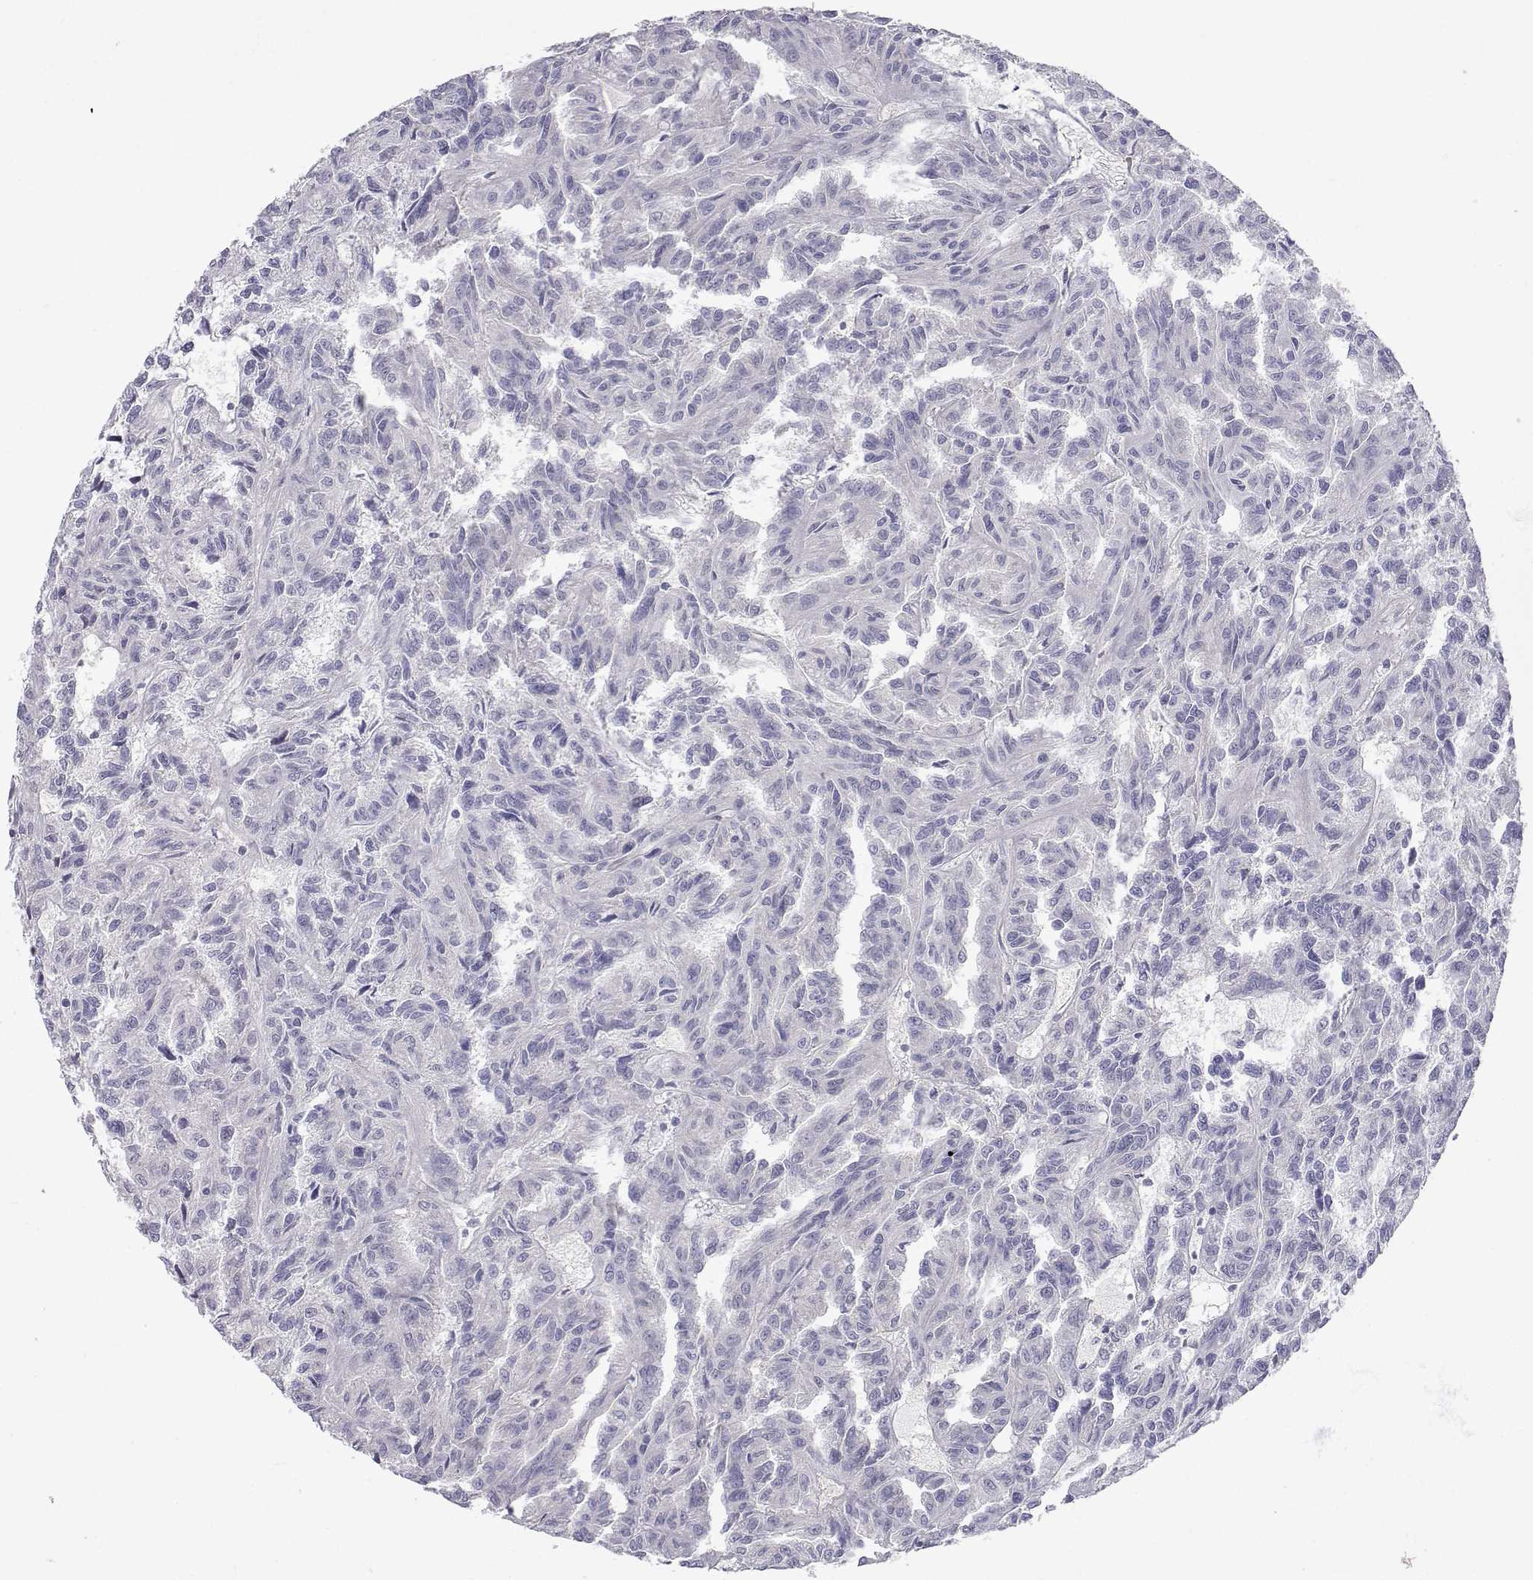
{"staining": {"intensity": "negative", "quantity": "none", "location": "none"}, "tissue": "renal cancer", "cell_type": "Tumor cells", "image_type": "cancer", "snomed": [{"axis": "morphology", "description": "Adenocarcinoma, NOS"}, {"axis": "topography", "description": "Kidney"}], "caption": "IHC micrograph of renal cancer (adenocarcinoma) stained for a protein (brown), which reveals no staining in tumor cells.", "gene": "SLC6A3", "patient": {"sex": "male", "age": 79}}